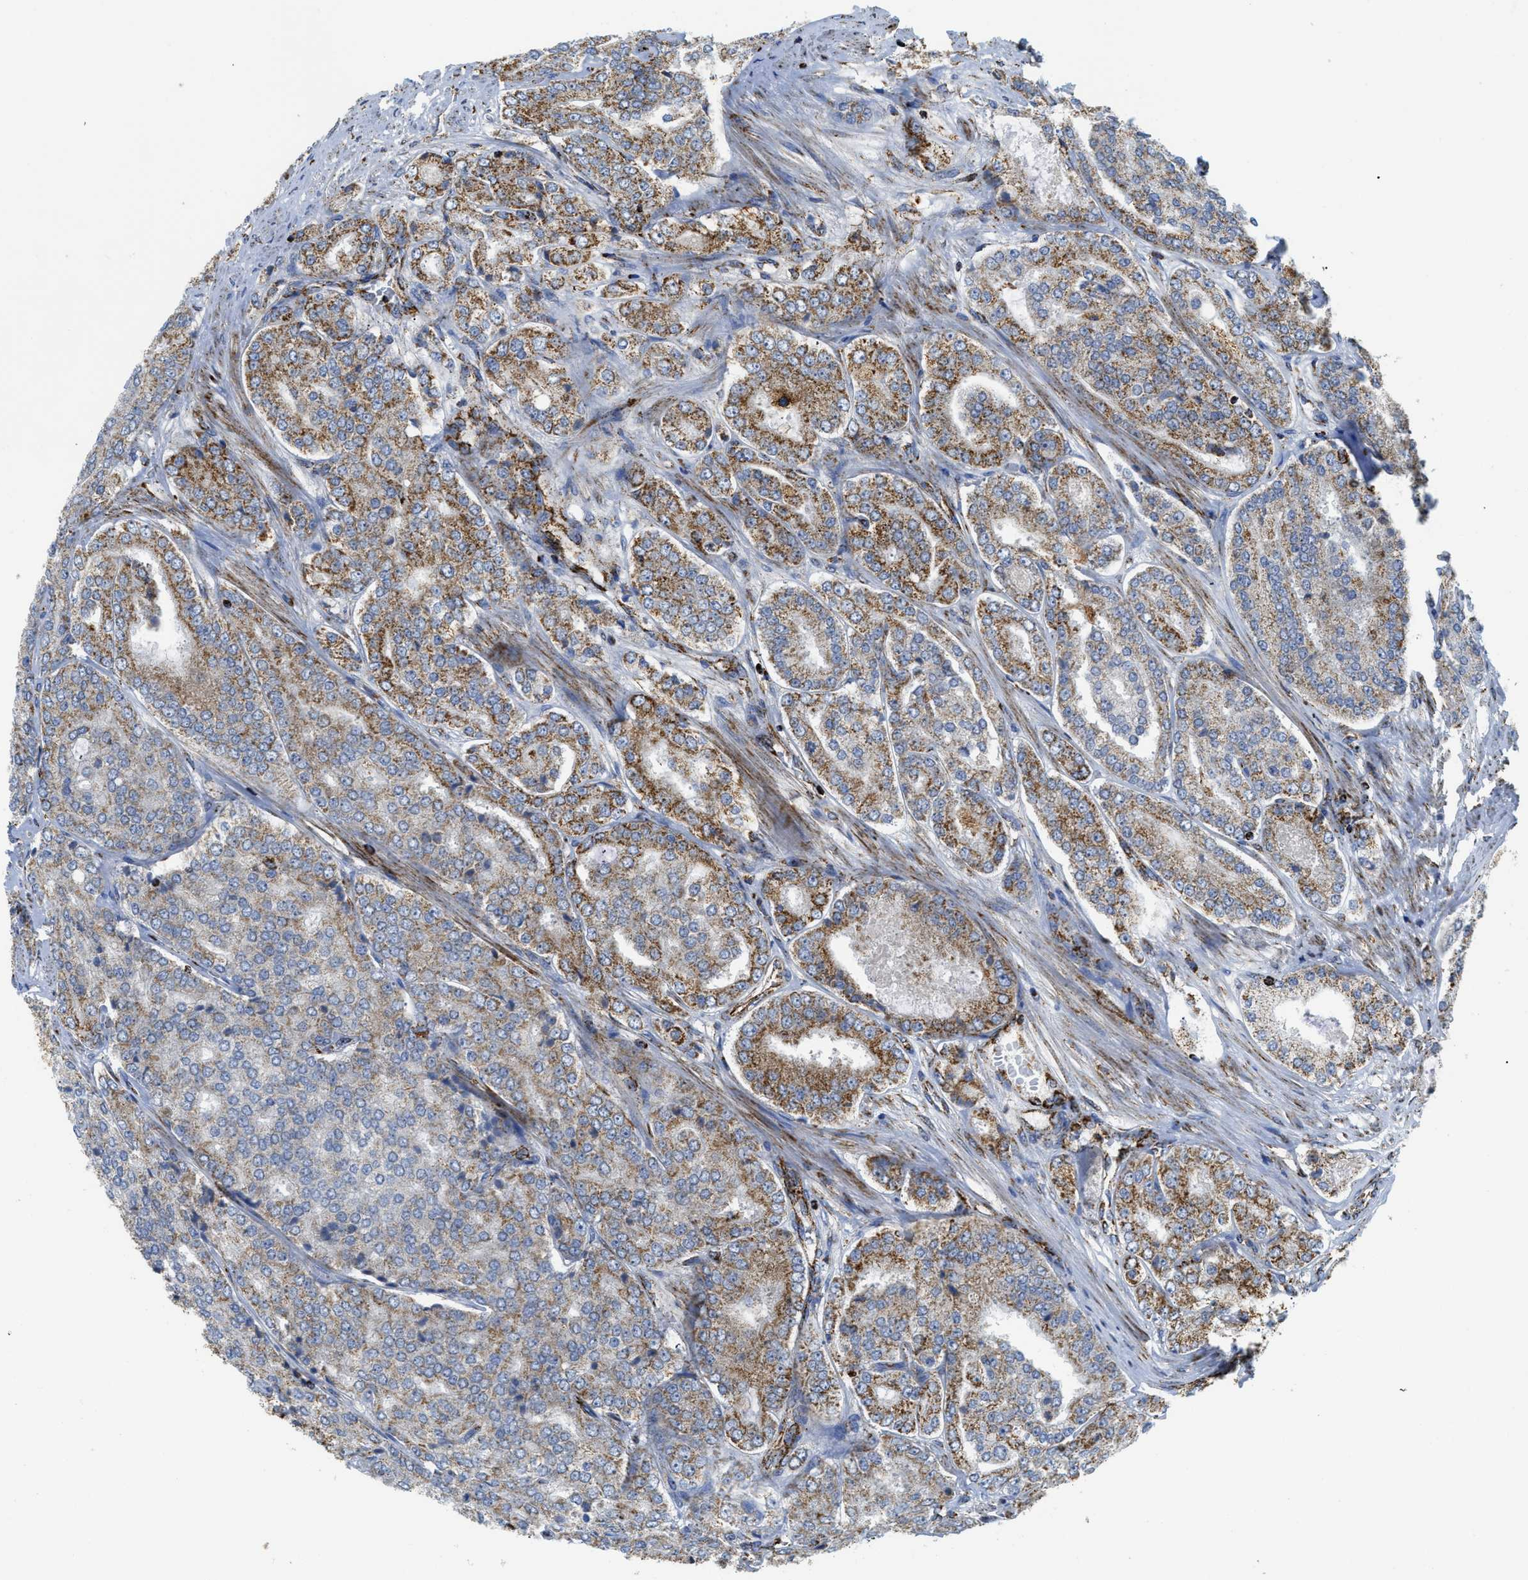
{"staining": {"intensity": "moderate", "quantity": ">75%", "location": "cytoplasmic/membranous"}, "tissue": "prostate cancer", "cell_type": "Tumor cells", "image_type": "cancer", "snomed": [{"axis": "morphology", "description": "Adenocarcinoma, High grade"}, {"axis": "topography", "description": "Prostate"}], "caption": "Tumor cells demonstrate medium levels of moderate cytoplasmic/membranous positivity in approximately >75% of cells in human prostate cancer (high-grade adenocarcinoma).", "gene": "SQOR", "patient": {"sex": "male", "age": 65}}